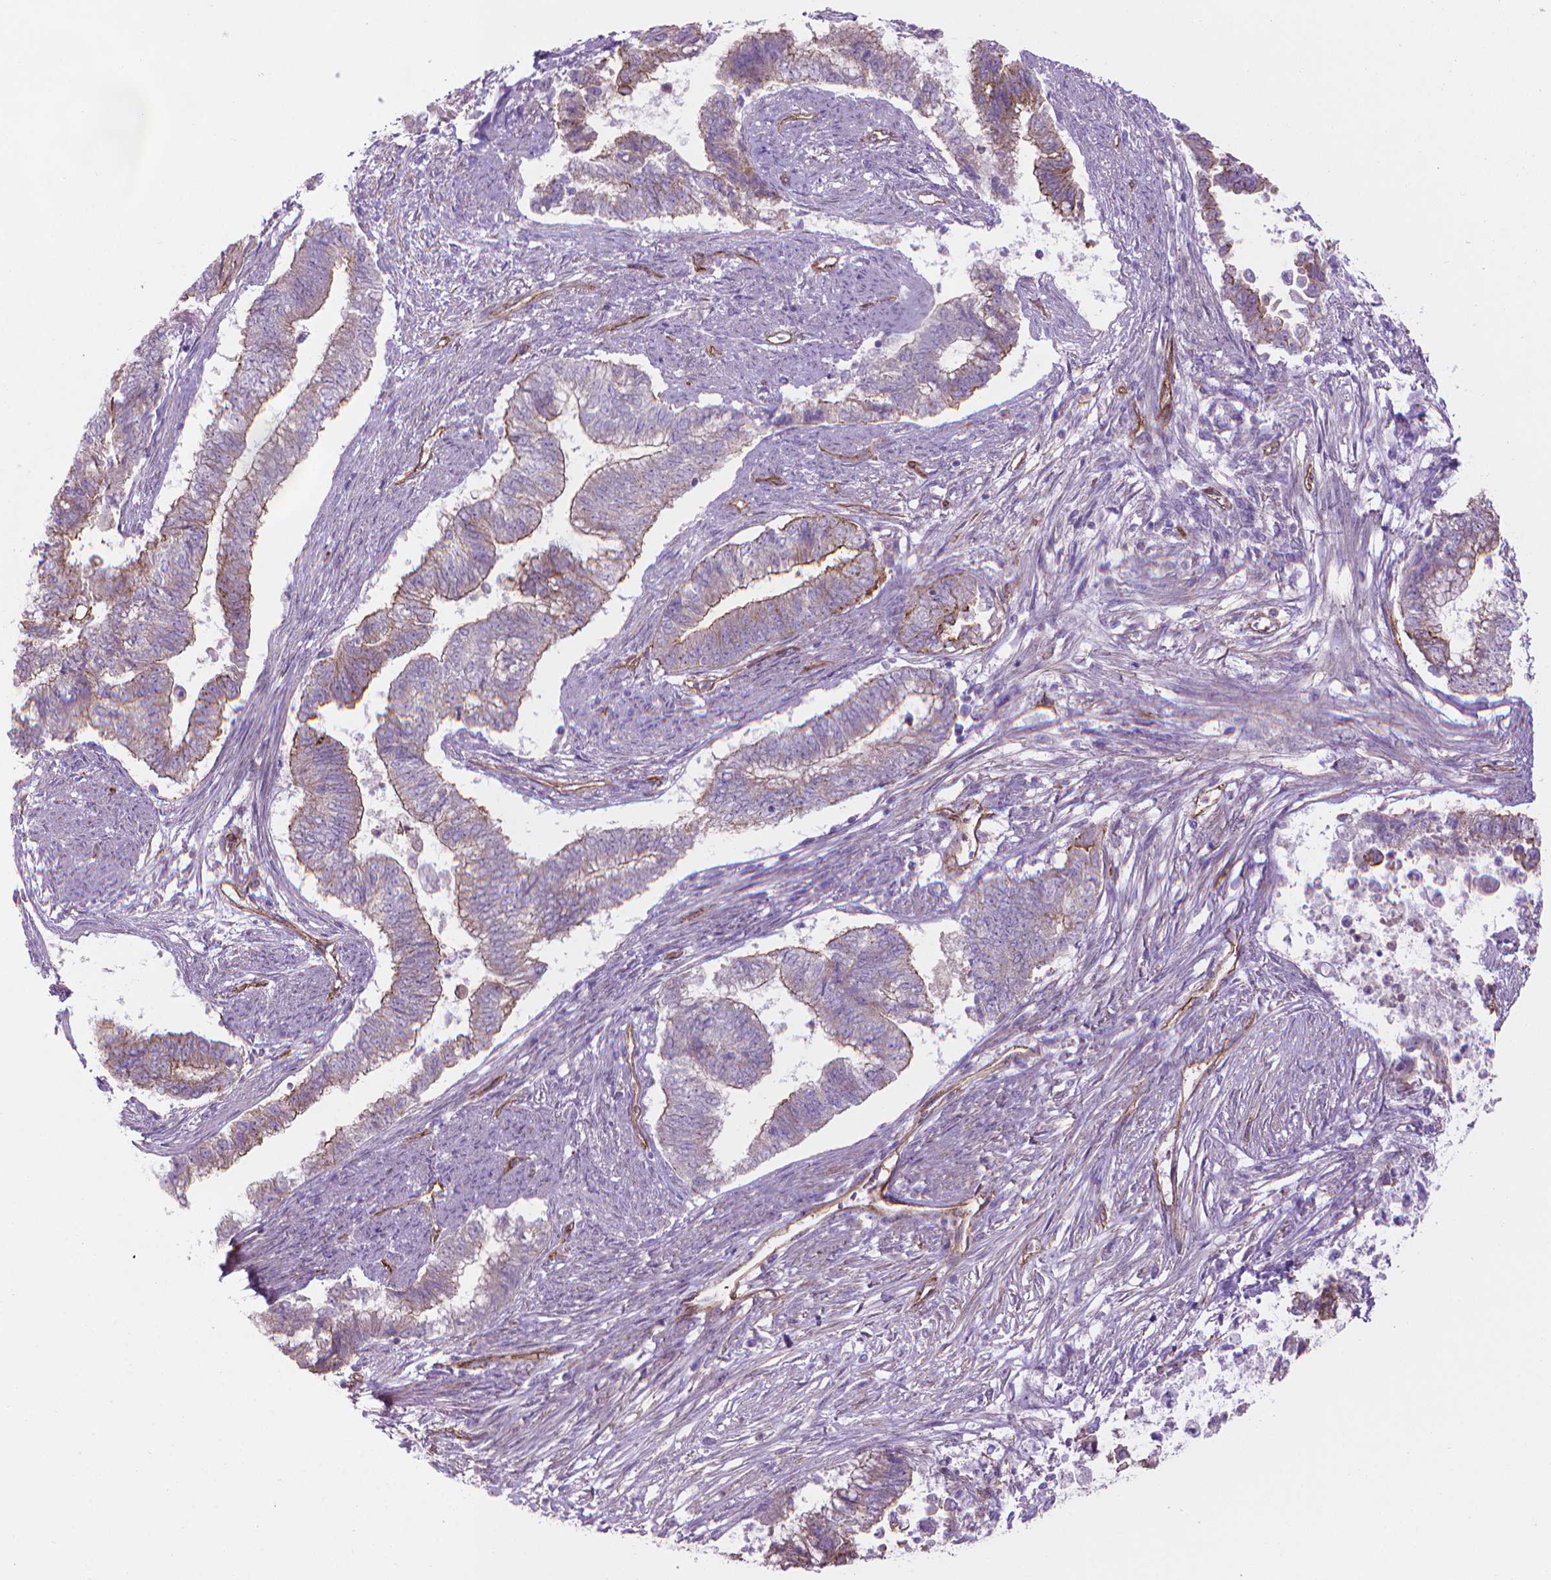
{"staining": {"intensity": "weak", "quantity": "25%-75%", "location": "cytoplasmic/membranous"}, "tissue": "endometrial cancer", "cell_type": "Tumor cells", "image_type": "cancer", "snomed": [{"axis": "morphology", "description": "Adenocarcinoma, NOS"}, {"axis": "topography", "description": "Endometrium"}], "caption": "About 25%-75% of tumor cells in endometrial cancer show weak cytoplasmic/membranous protein positivity as visualized by brown immunohistochemical staining.", "gene": "TENT5A", "patient": {"sex": "female", "age": 65}}